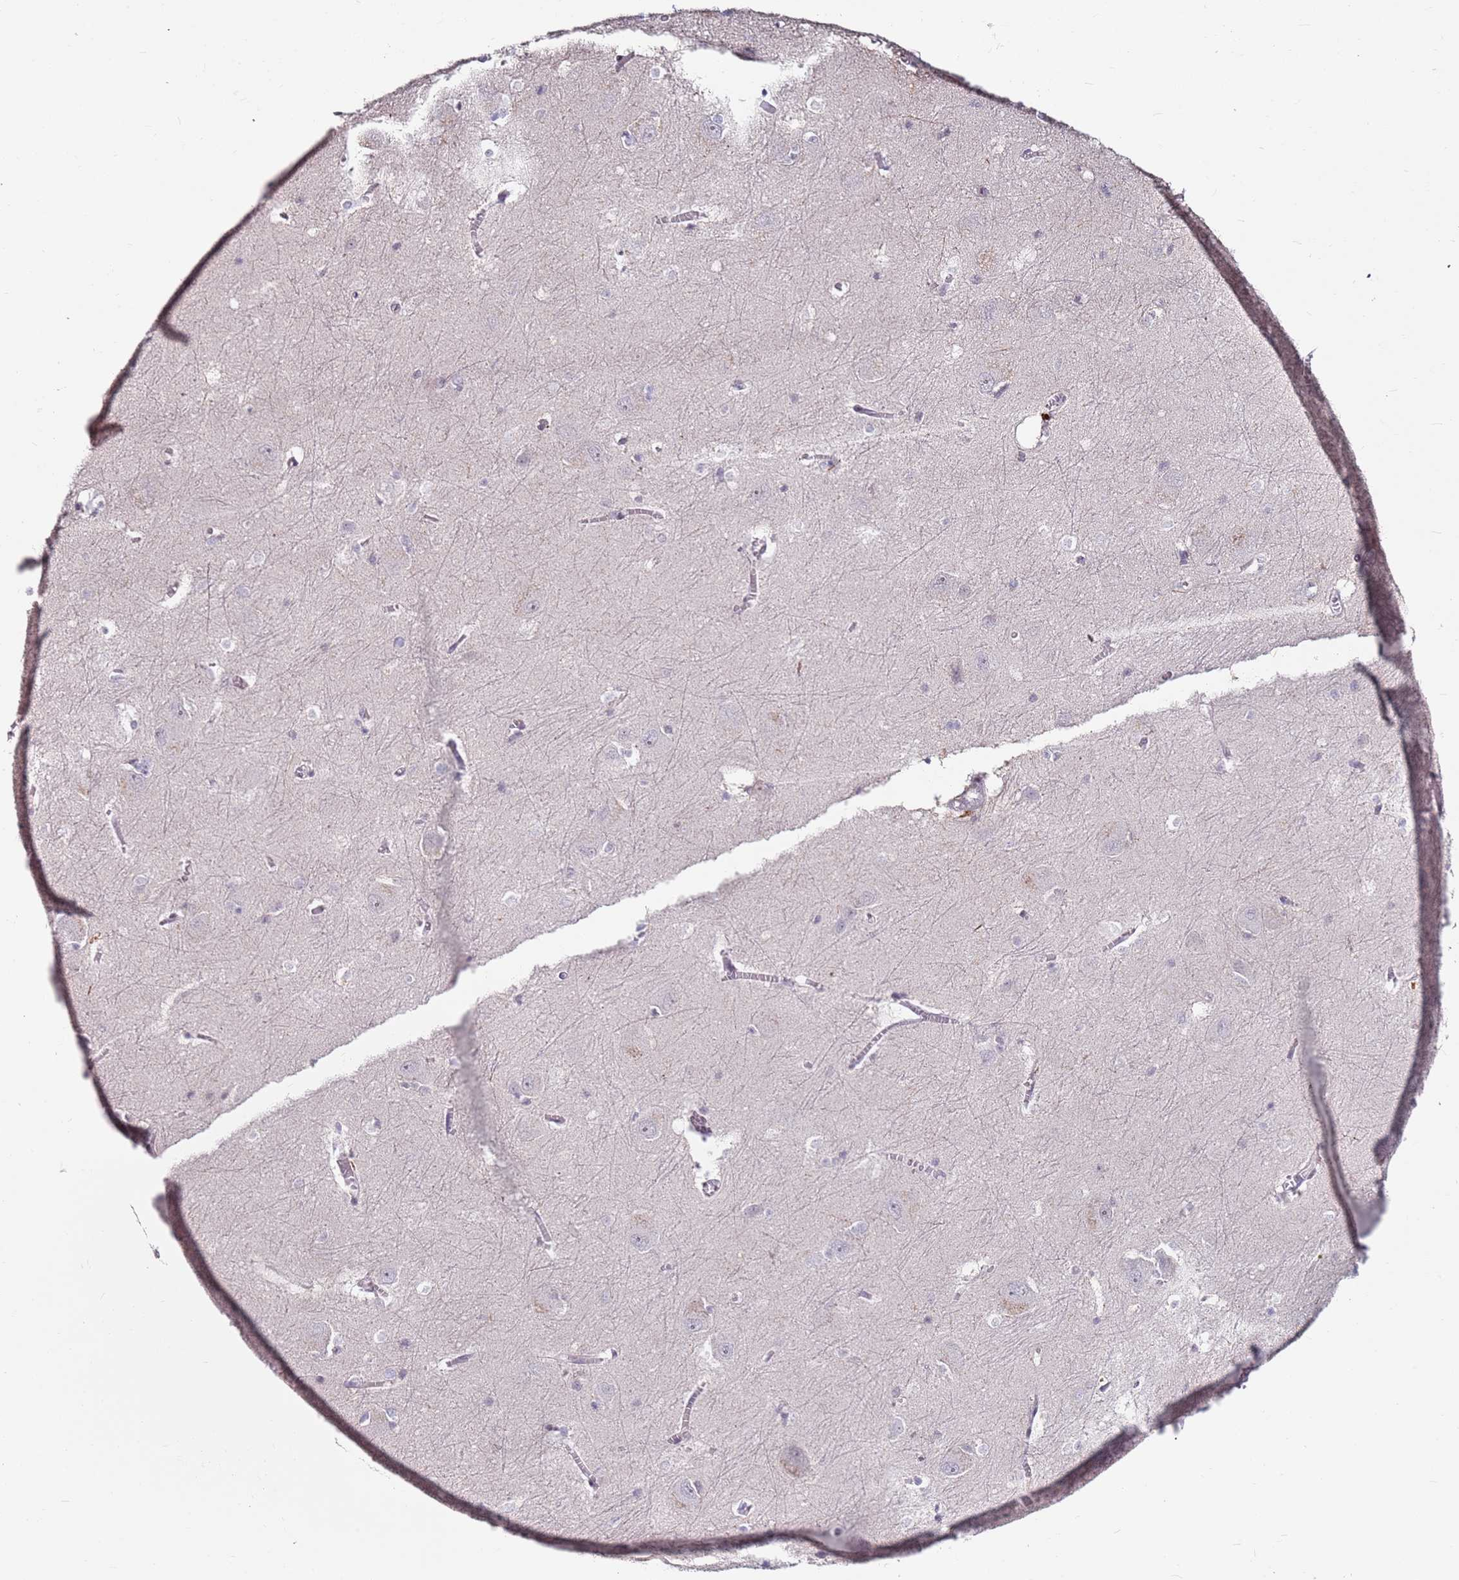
{"staining": {"intensity": "negative", "quantity": "none", "location": "none"}, "tissue": "caudate", "cell_type": "Glial cells", "image_type": "normal", "snomed": [{"axis": "morphology", "description": "Normal tissue, NOS"}, {"axis": "topography", "description": "Lateral ventricle wall"}], "caption": "The image shows no significant staining in glial cells of caudate. The staining is performed using DAB brown chromogen with nuclei counter-stained in using hematoxylin.", "gene": "RARS2", "patient": {"sex": "male", "age": 37}}